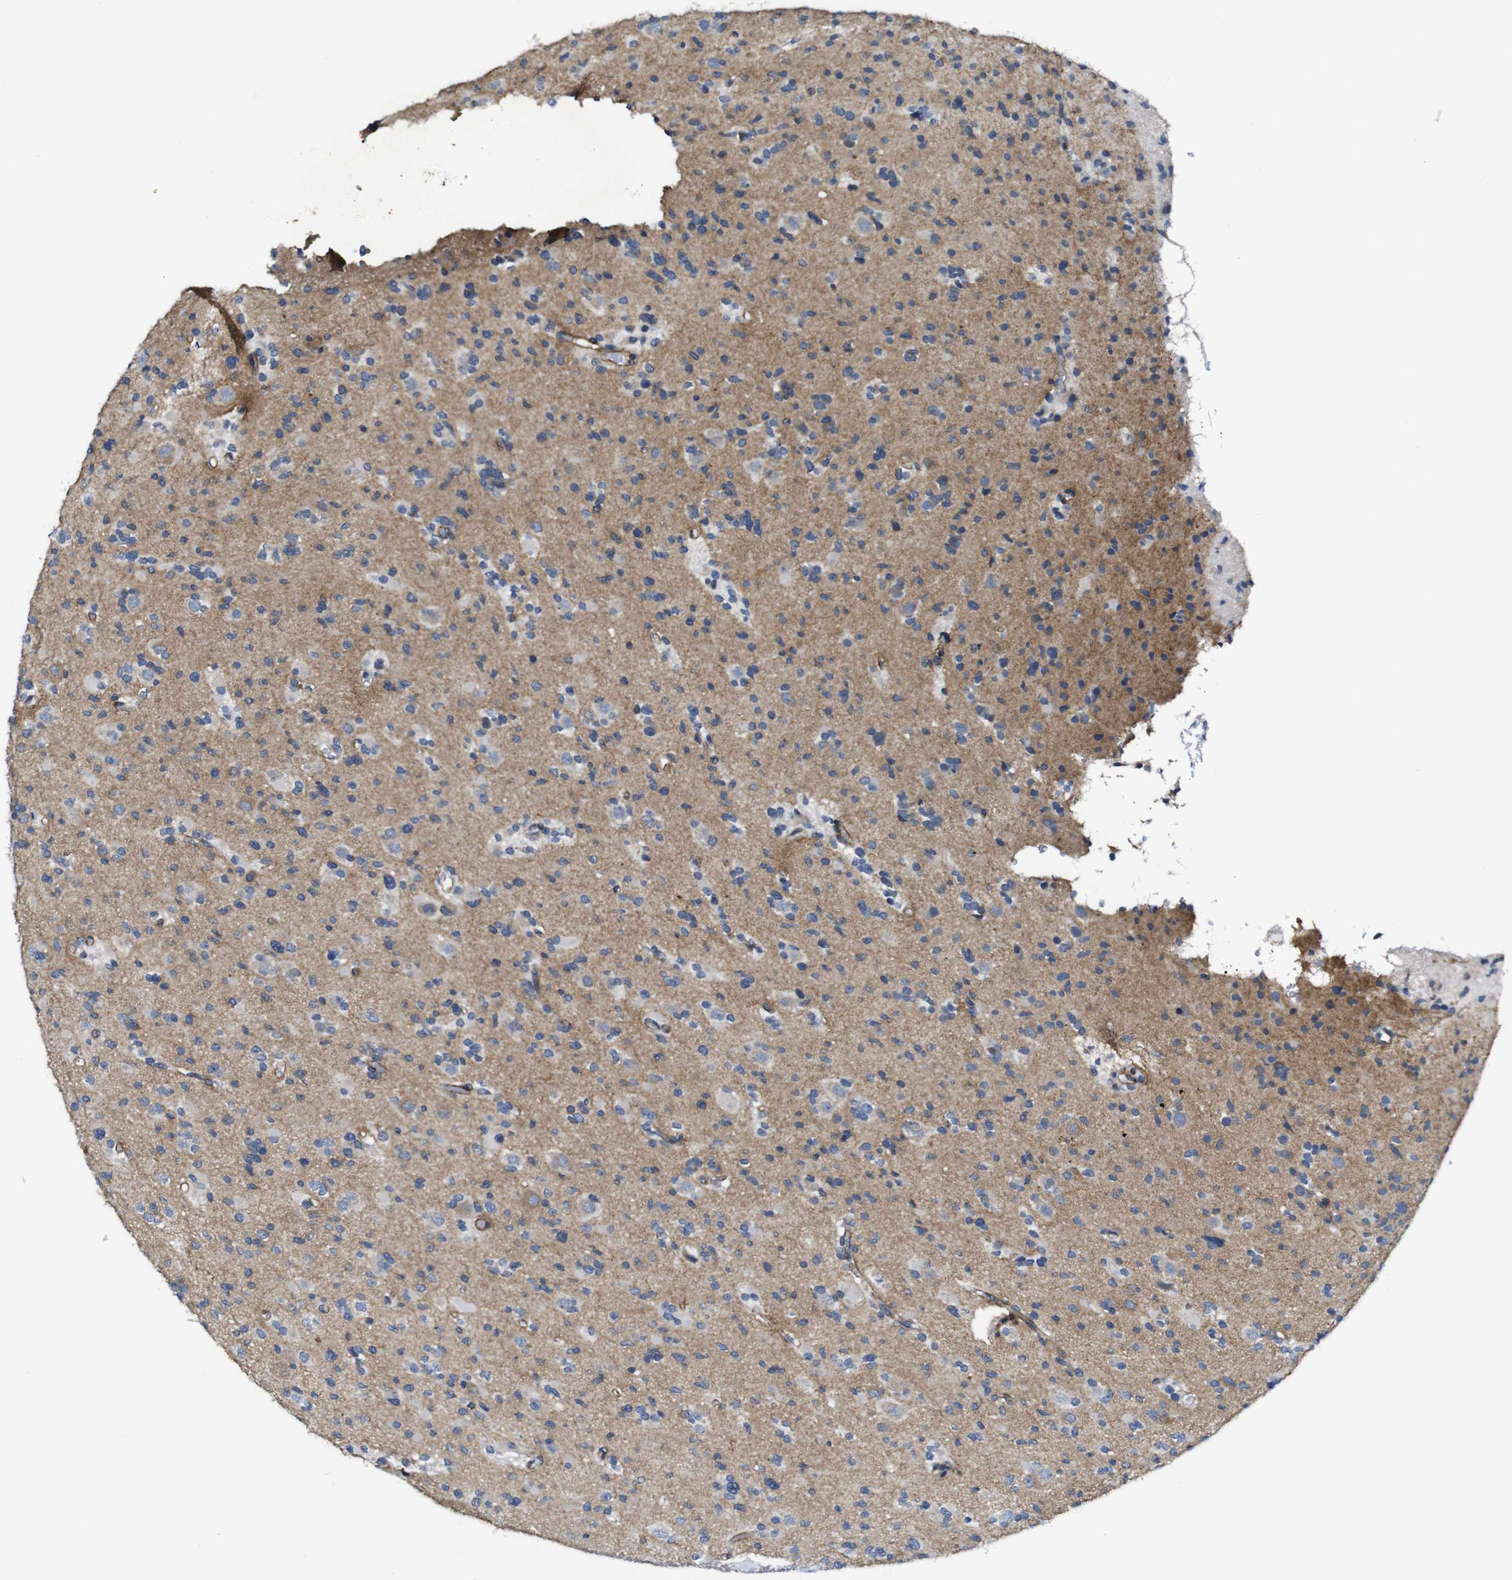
{"staining": {"intensity": "negative", "quantity": "none", "location": "none"}, "tissue": "glioma", "cell_type": "Tumor cells", "image_type": "cancer", "snomed": [{"axis": "morphology", "description": "Glioma, malignant, Low grade"}, {"axis": "topography", "description": "Brain"}], "caption": "Immunohistochemical staining of glioma shows no significant staining in tumor cells.", "gene": "GGT7", "patient": {"sex": "female", "age": 22}}